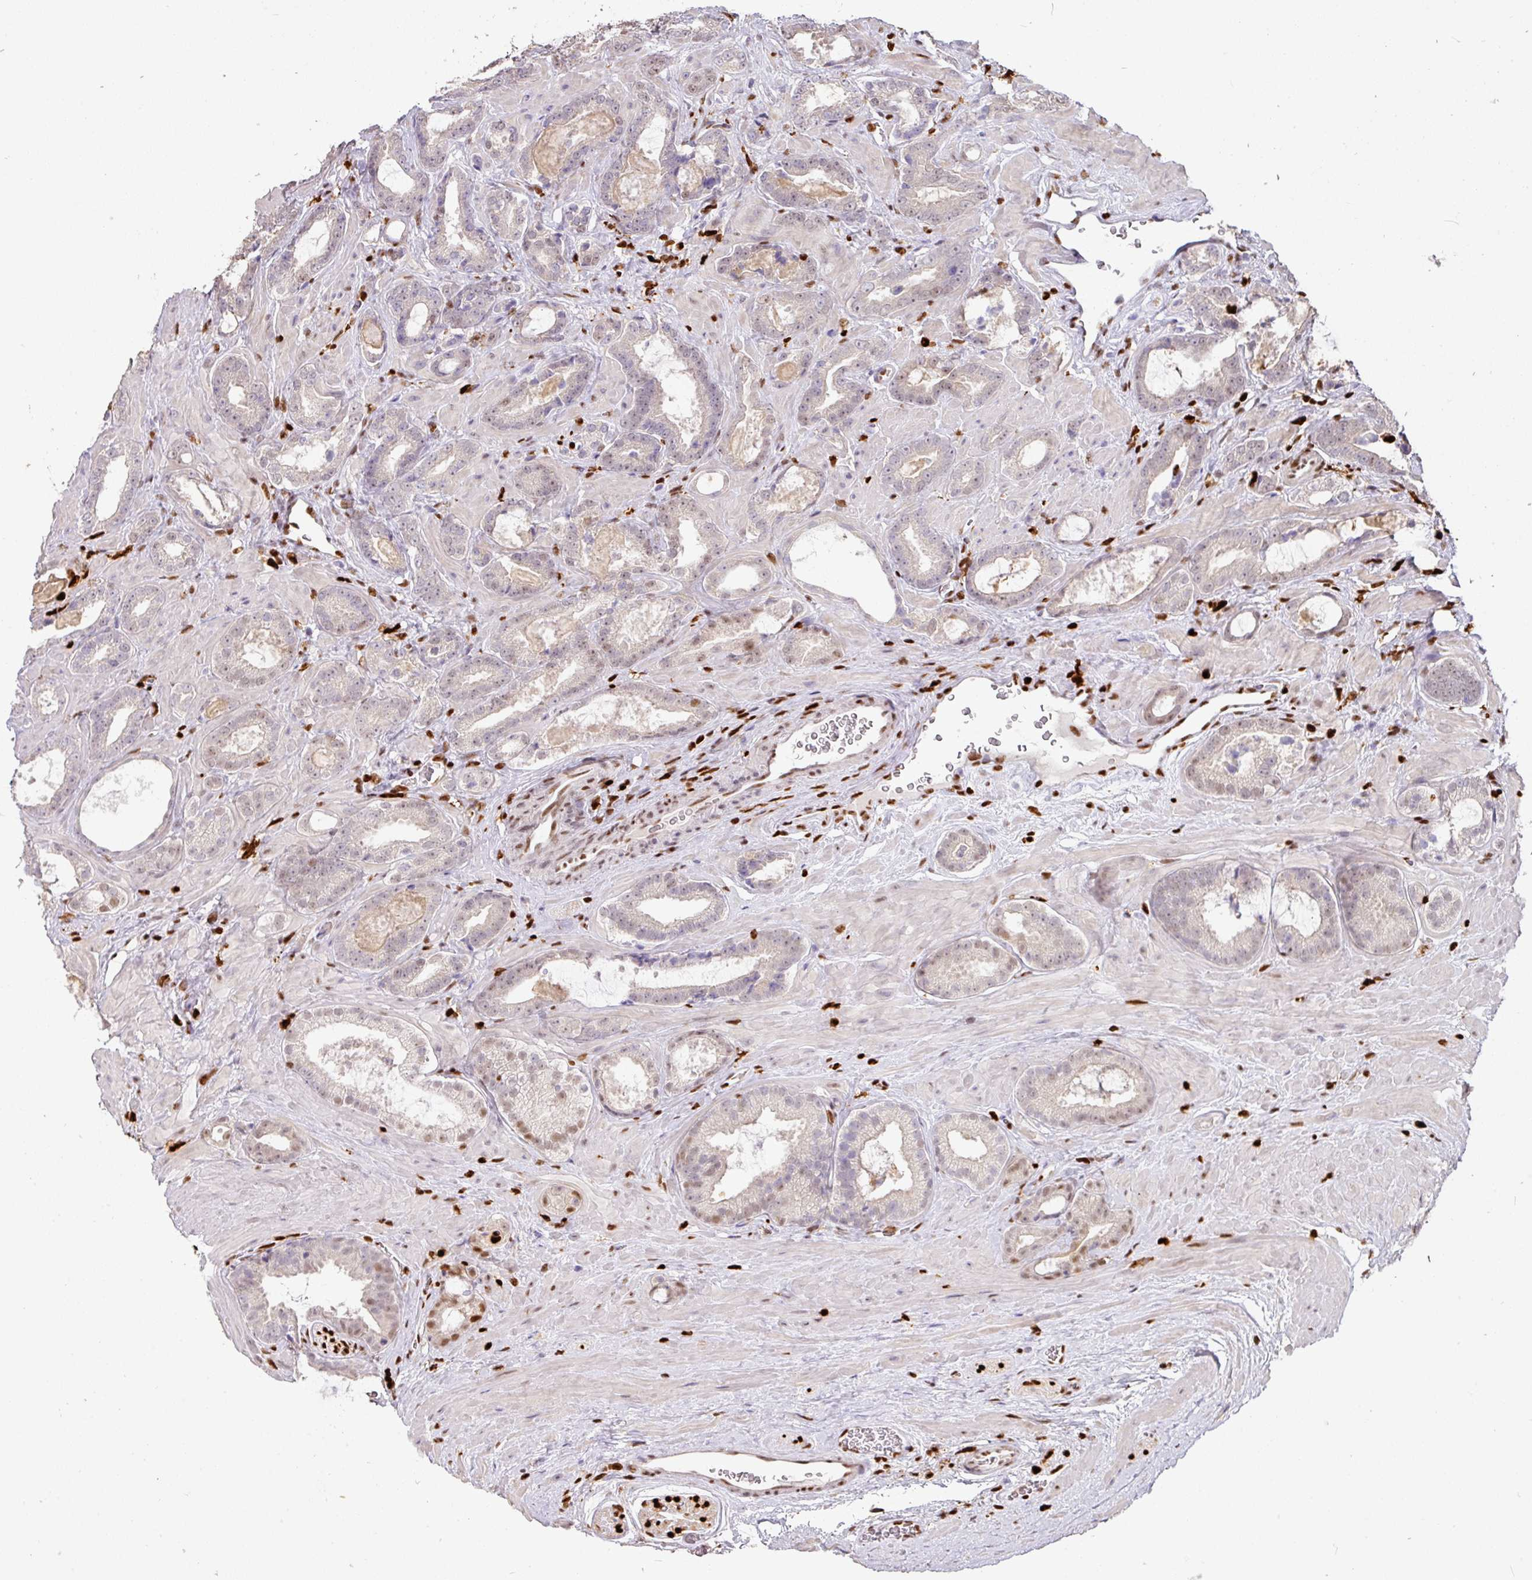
{"staining": {"intensity": "moderate", "quantity": "<25%", "location": "nuclear"}, "tissue": "prostate cancer", "cell_type": "Tumor cells", "image_type": "cancer", "snomed": [{"axis": "morphology", "description": "Adenocarcinoma, Low grade"}, {"axis": "topography", "description": "Prostate"}], "caption": "This histopathology image exhibits immunohistochemistry (IHC) staining of prostate cancer, with low moderate nuclear expression in approximately <25% of tumor cells.", "gene": "SAMHD1", "patient": {"sex": "male", "age": 62}}